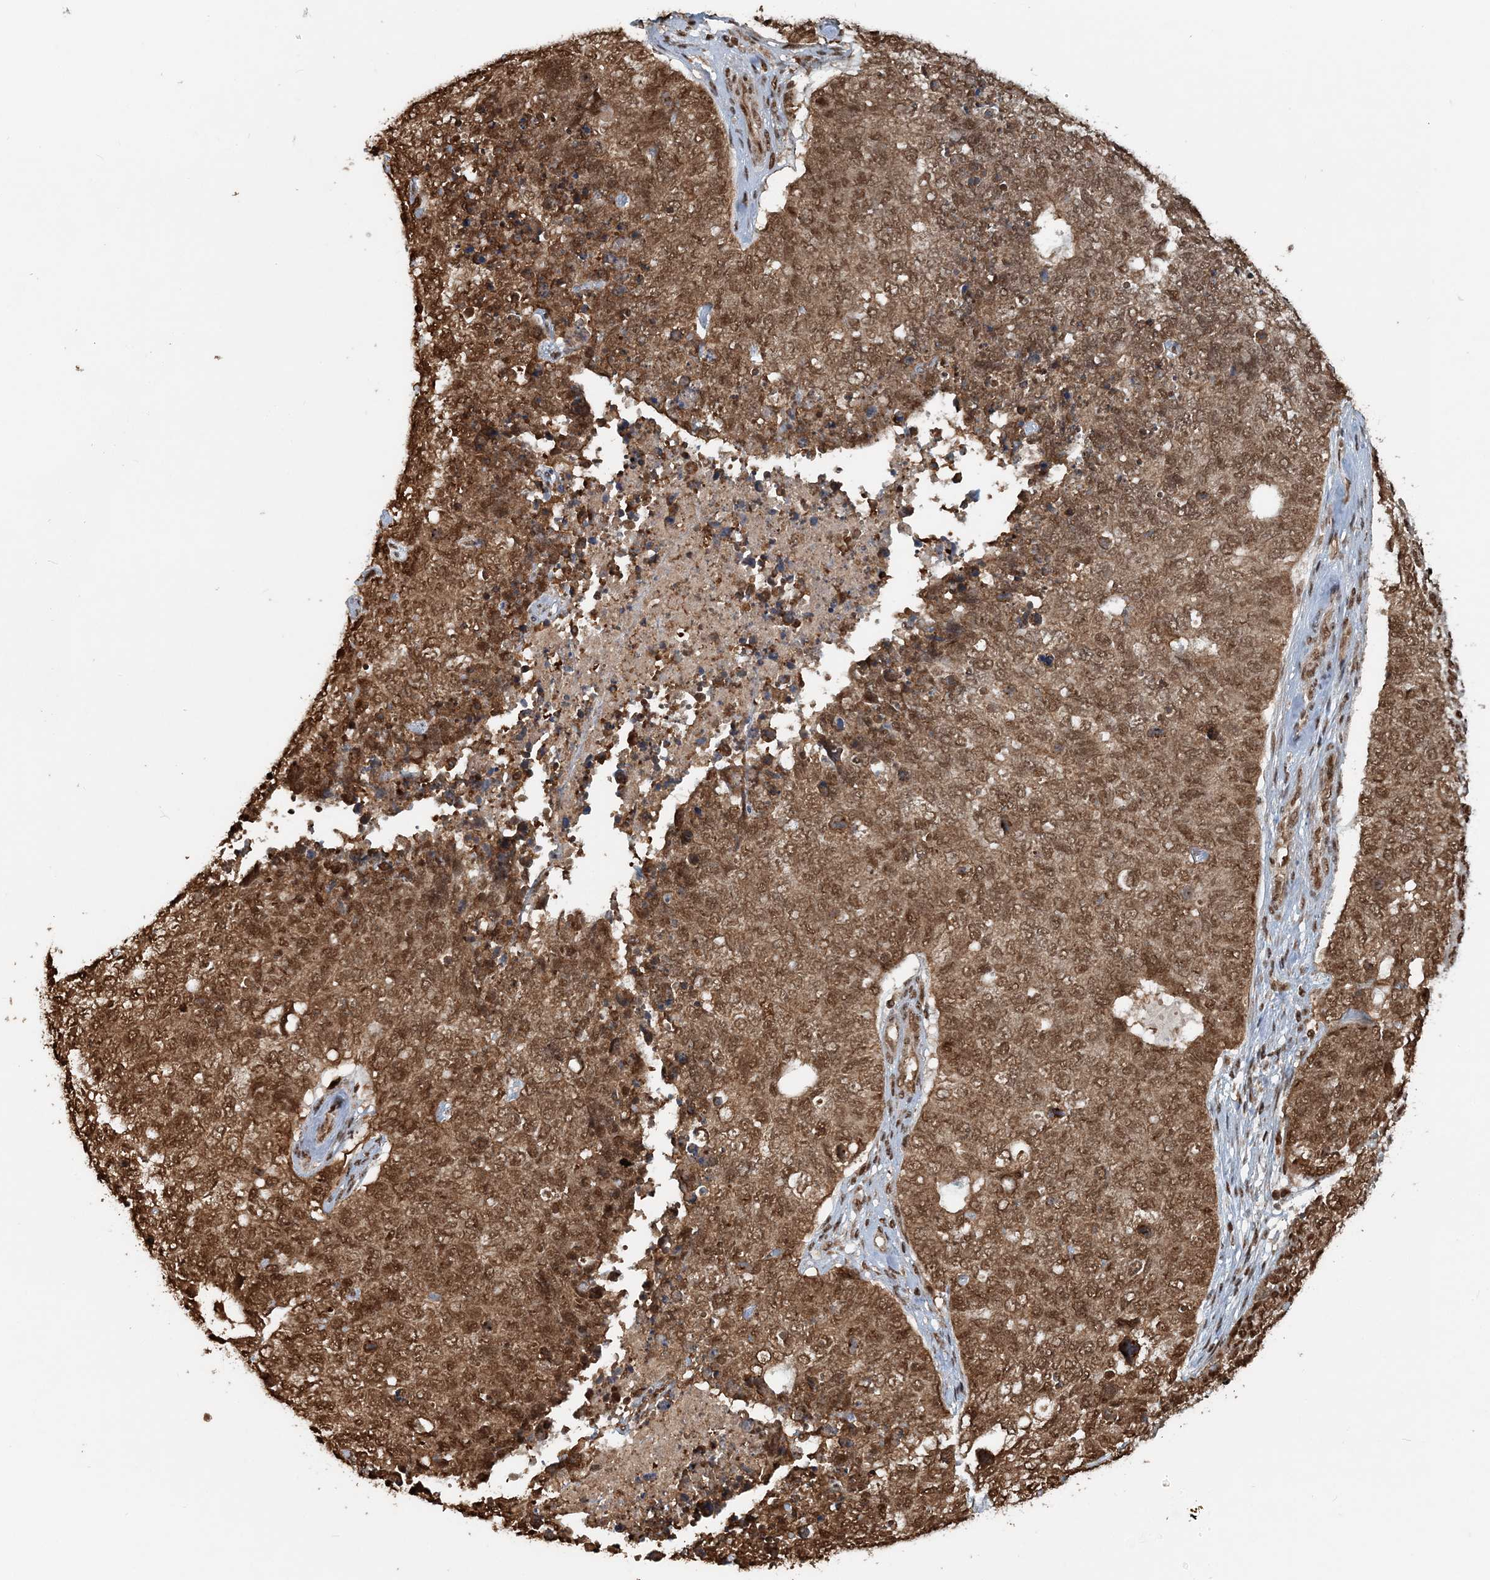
{"staining": {"intensity": "moderate", "quantity": ">75%", "location": "cytoplasmic/membranous,nuclear"}, "tissue": "cervical cancer", "cell_type": "Tumor cells", "image_type": "cancer", "snomed": [{"axis": "morphology", "description": "Squamous cell carcinoma, NOS"}, {"axis": "topography", "description": "Cervix"}], "caption": "The micrograph demonstrates immunohistochemical staining of cervical cancer. There is moderate cytoplasmic/membranous and nuclear staining is seen in approximately >75% of tumor cells.", "gene": "ARHGAP35", "patient": {"sex": "female", "age": 63}}